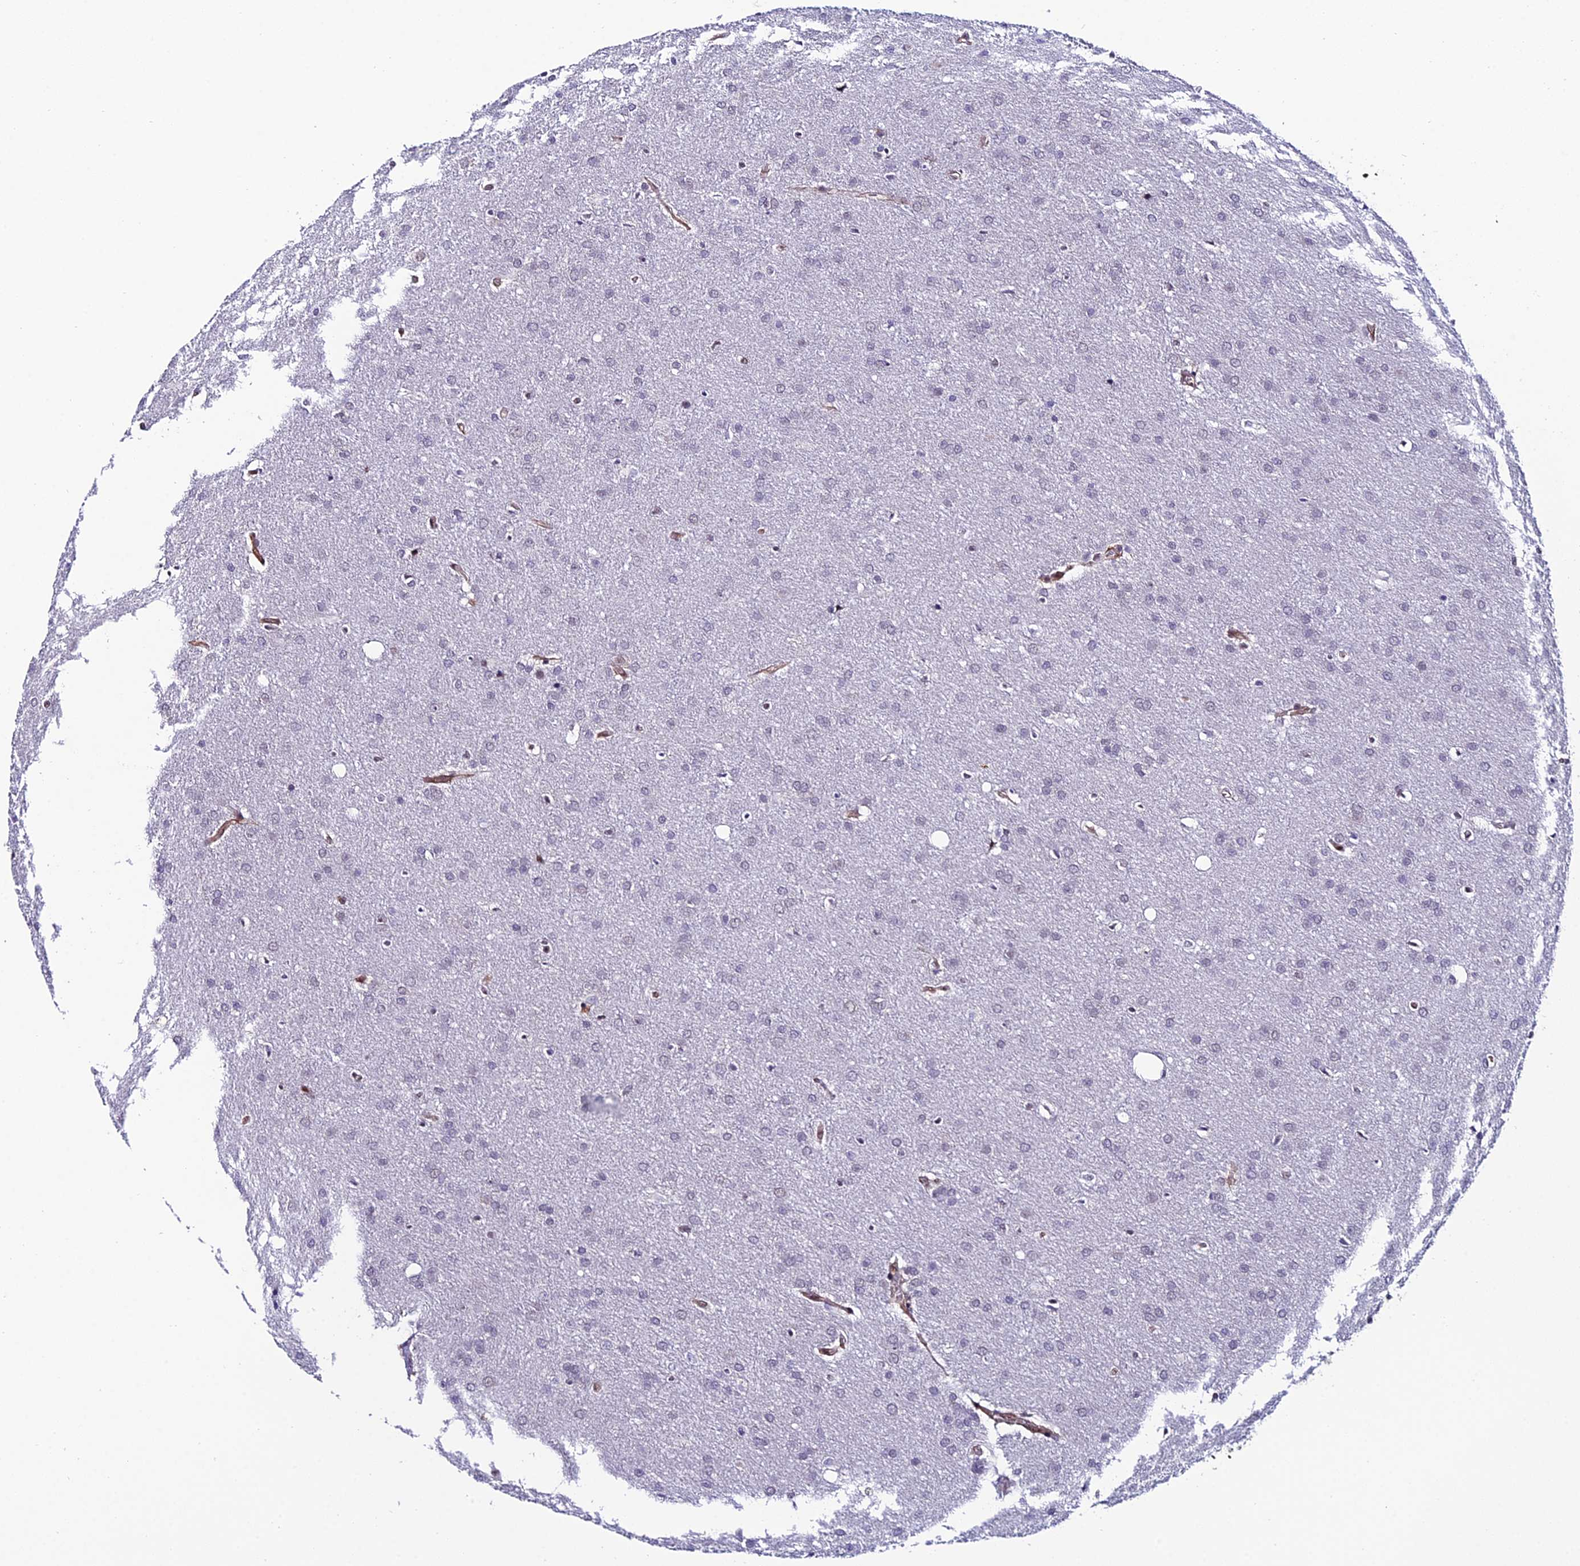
{"staining": {"intensity": "negative", "quantity": "none", "location": "none"}, "tissue": "glioma", "cell_type": "Tumor cells", "image_type": "cancer", "snomed": [{"axis": "morphology", "description": "Glioma, malignant, Low grade"}, {"axis": "topography", "description": "Brain"}], "caption": "This micrograph is of glioma stained with IHC to label a protein in brown with the nuclei are counter-stained blue. There is no staining in tumor cells.", "gene": "SYT15", "patient": {"sex": "female", "age": 32}}